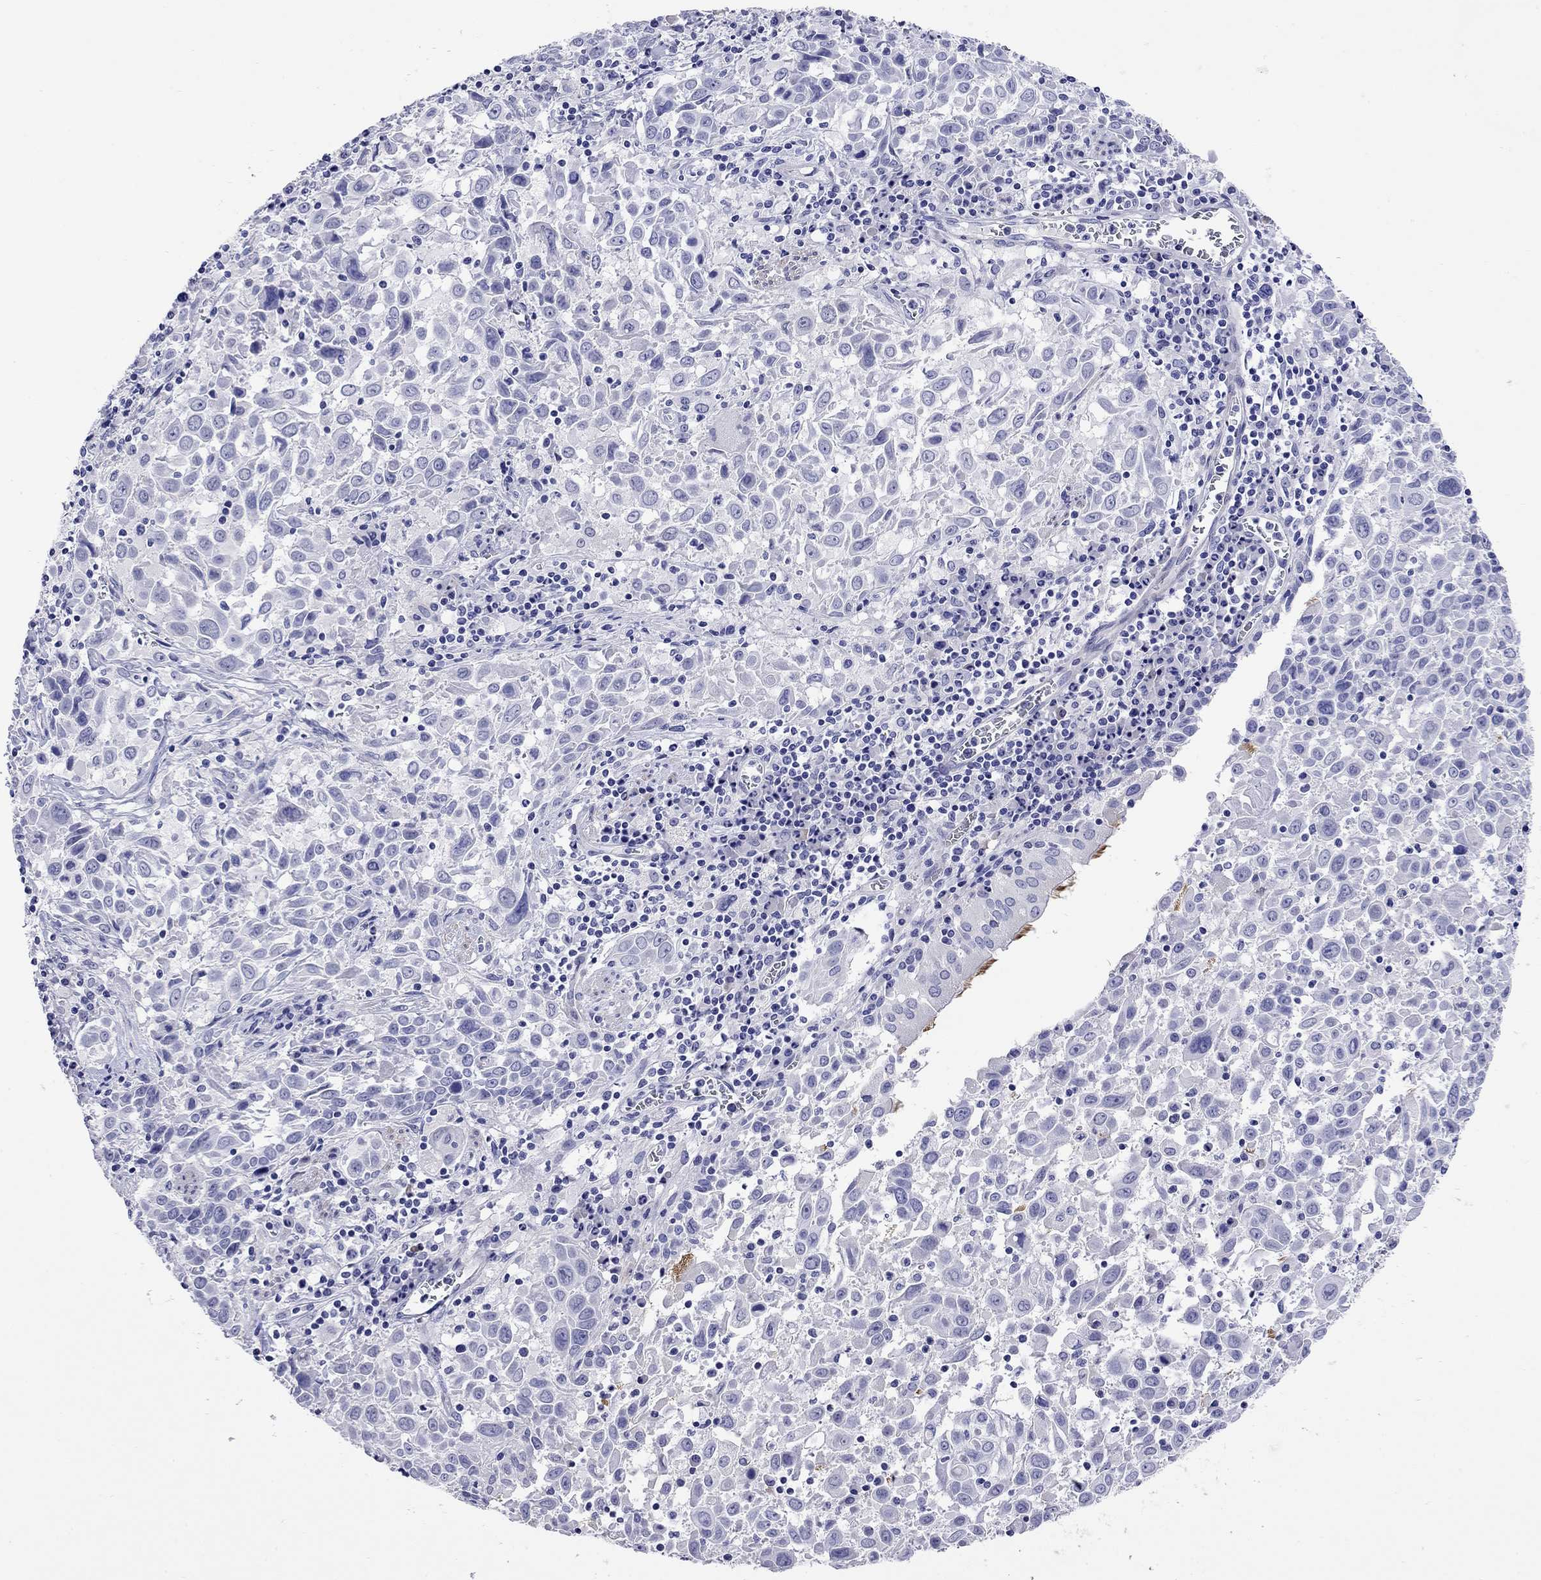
{"staining": {"intensity": "negative", "quantity": "none", "location": "none"}, "tissue": "lung cancer", "cell_type": "Tumor cells", "image_type": "cancer", "snomed": [{"axis": "morphology", "description": "Squamous cell carcinoma, NOS"}, {"axis": "topography", "description": "Lung"}], "caption": "The micrograph exhibits no significant expression in tumor cells of lung cancer (squamous cell carcinoma). (DAB immunohistochemistry visualized using brightfield microscopy, high magnification).", "gene": "KIAA2012", "patient": {"sex": "male", "age": 57}}